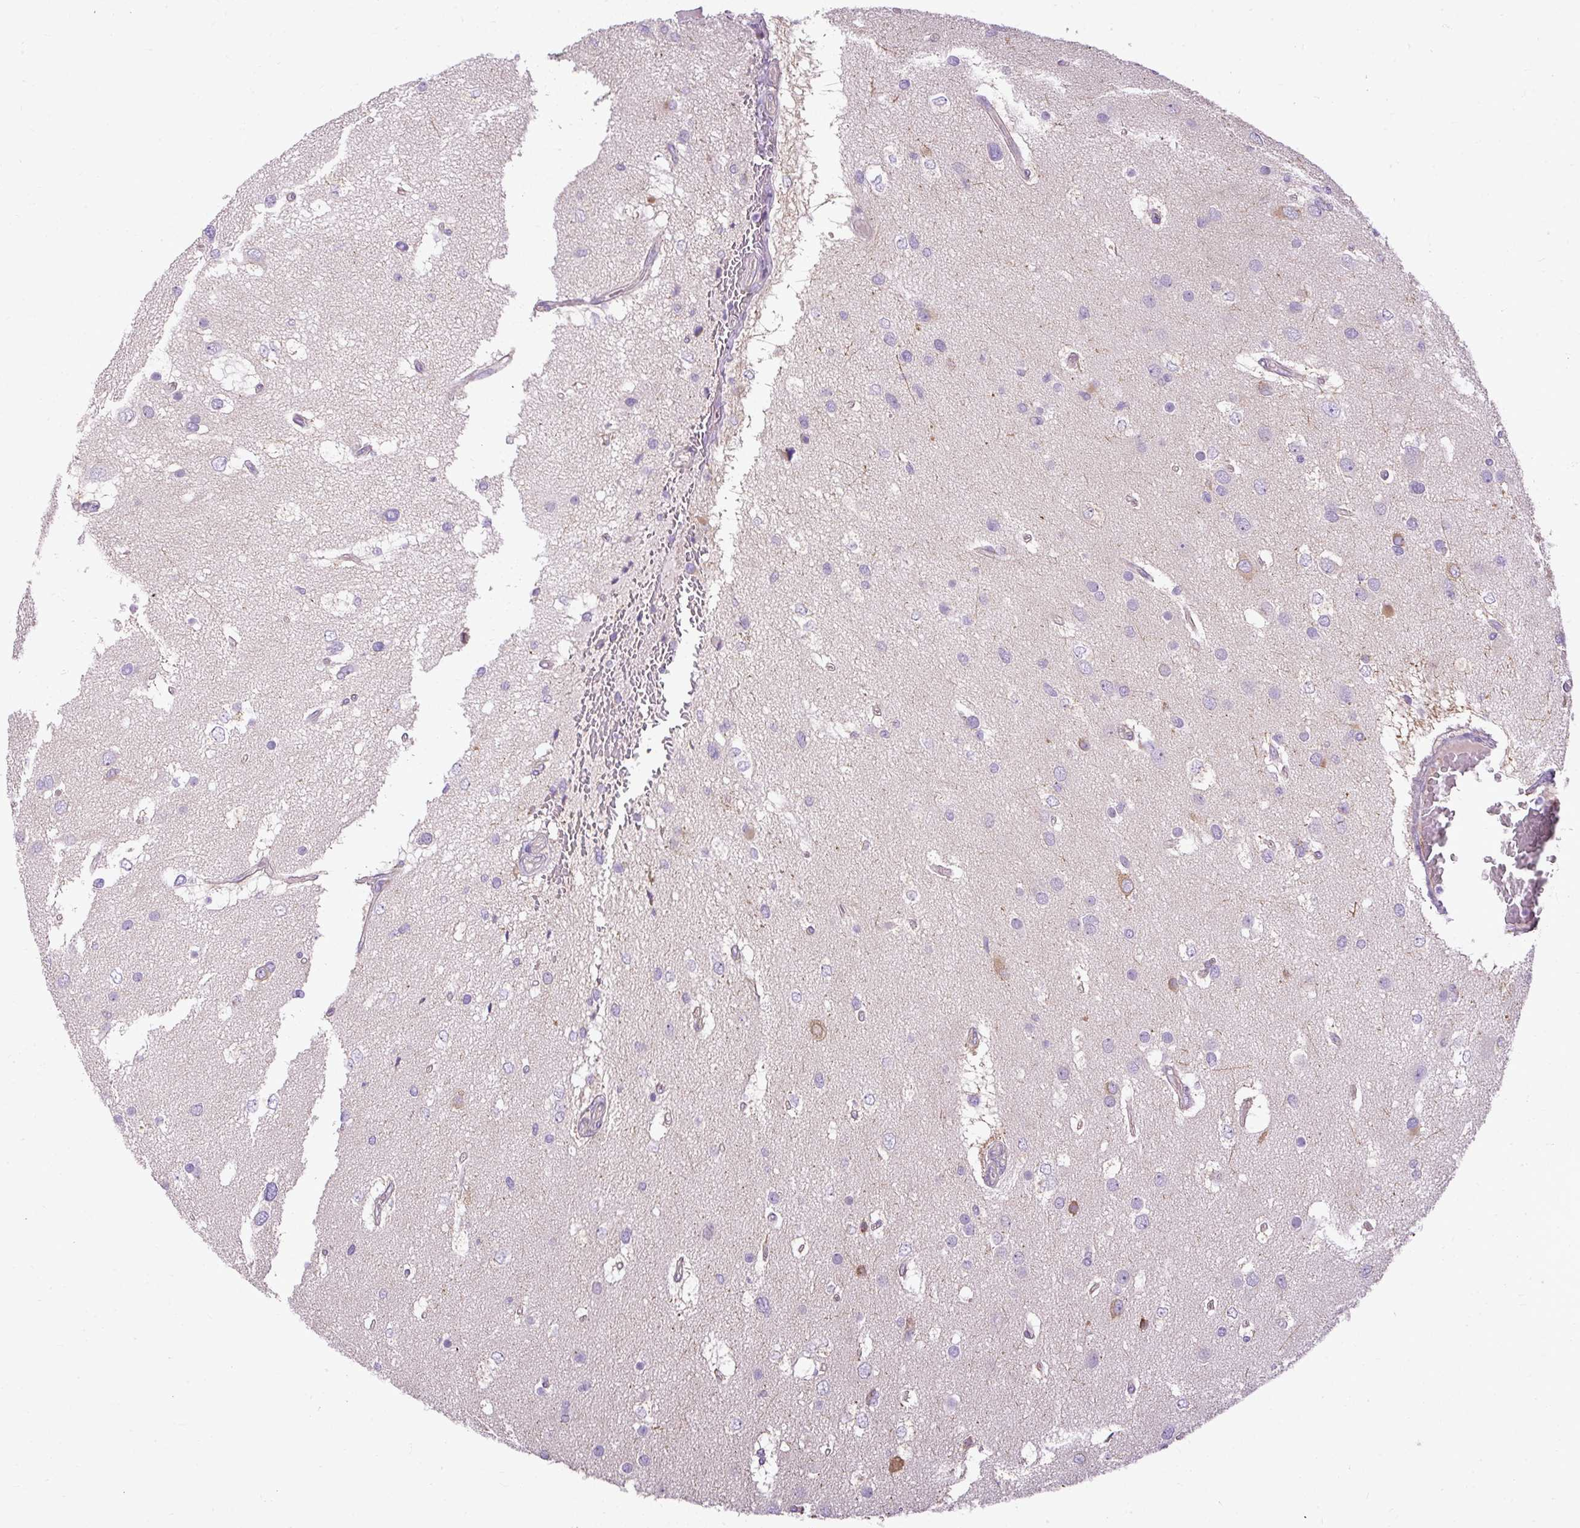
{"staining": {"intensity": "negative", "quantity": "none", "location": "none"}, "tissue": "glioma", "cell_type": "Tumor cells", "image_type": "cancer", "snomed": [{"axis": "morphology", "description": "Glioma, malignant, High grade"}, {"axis": "topography", "description": "Brain"}], "caption": "This is an IHC image of human glioma. There is no positivity in tumor cells.", "gene": "FAM149A", "patient": {"sex": "male", "age": 53}}